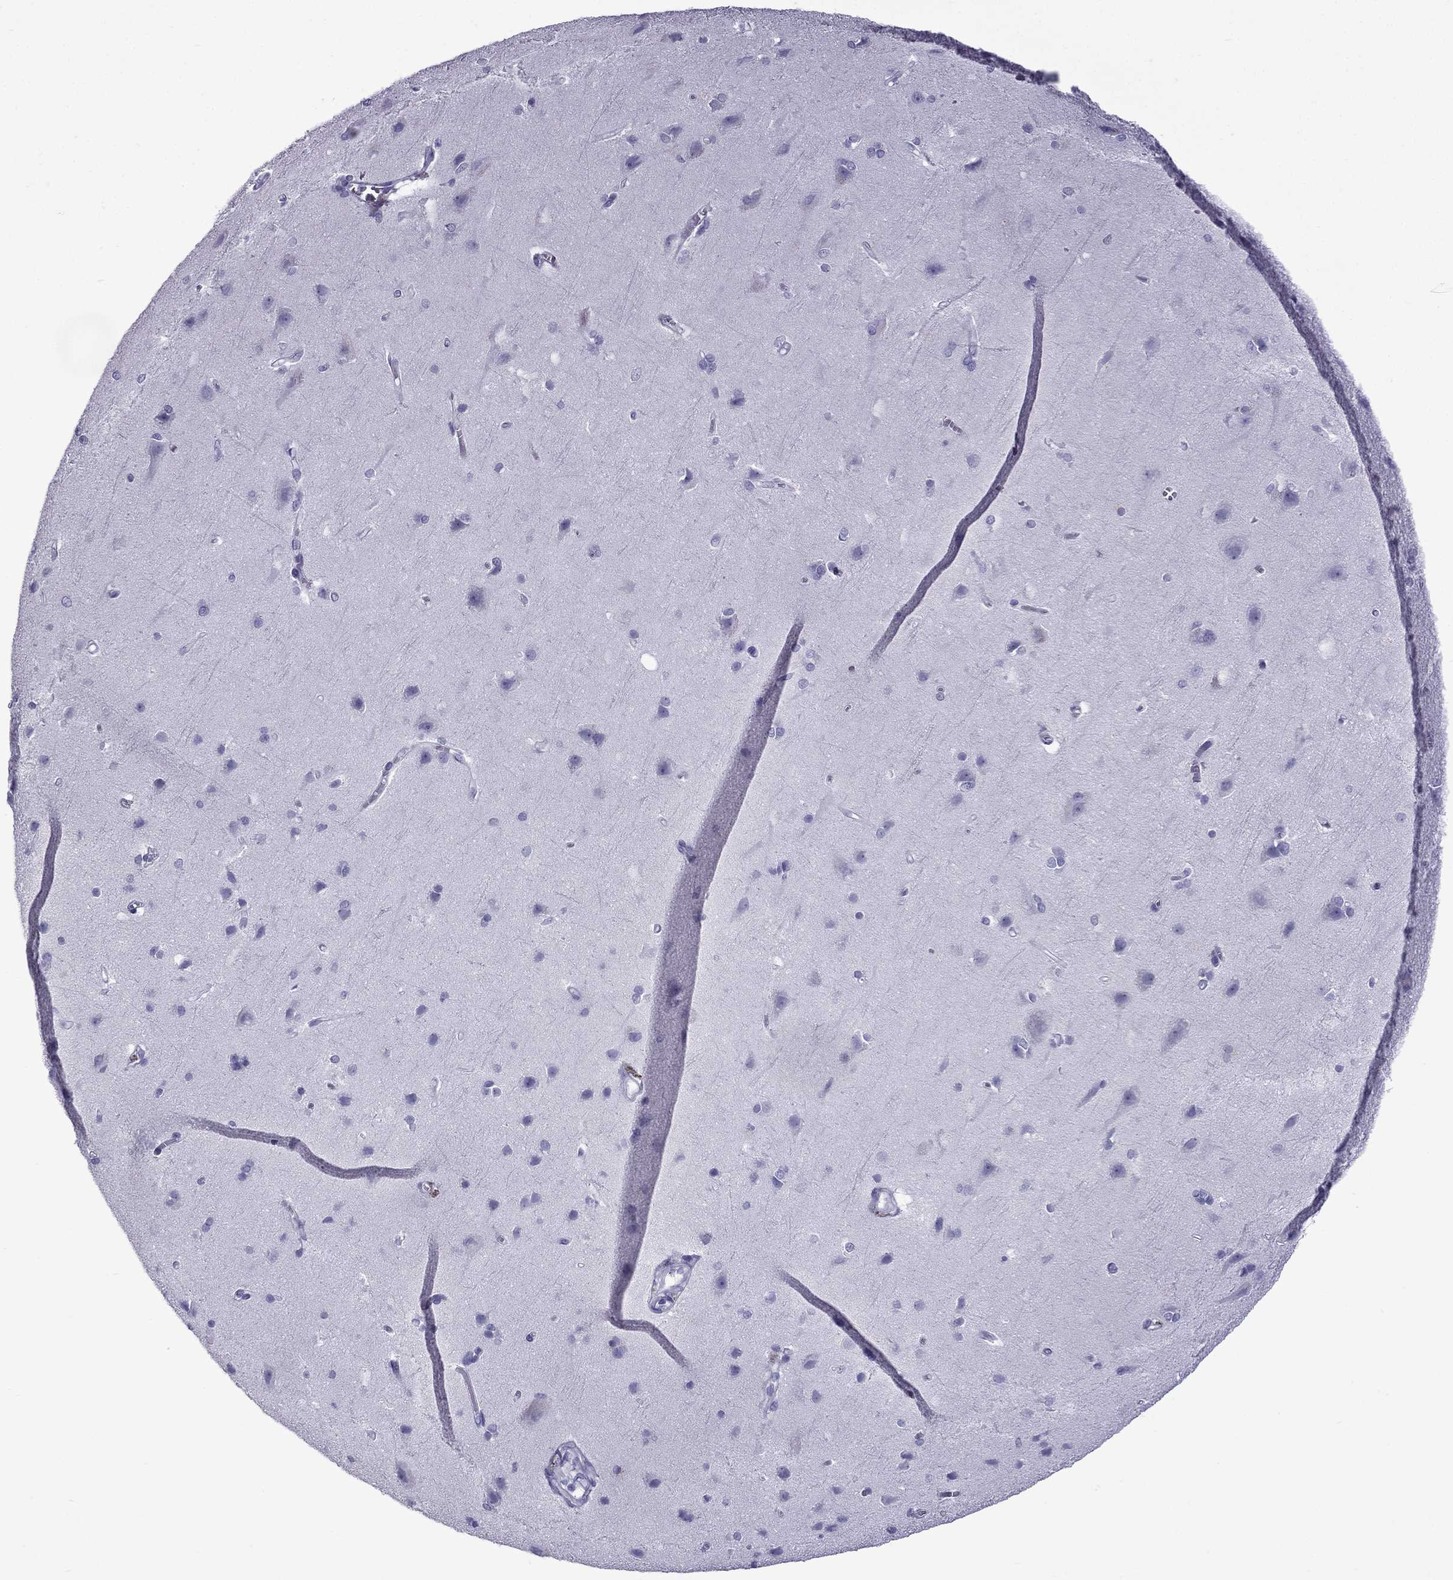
{"staining": {"intensity": "negative", "quantity": "none", "location": "none"}, "tissue": "cerebral cortex", "cell_type": "Endothelial cells", "image_type": "normal", "snomed": [{"axis": "morphology", "description": "Normal tissue, NOS"}, {"axis": "topography", "description": "Cerebral cortex"}], "caption": "This photomicrograph is of unremarkable cerebral cortex stained with immunohistochemistry (IHC) to label a protein in brown with the nuclei are counter-stained blue. There is no positivity in endothelial cells.", "gene": "TFF3", "patient": {"sex": "male", "age": 37}}